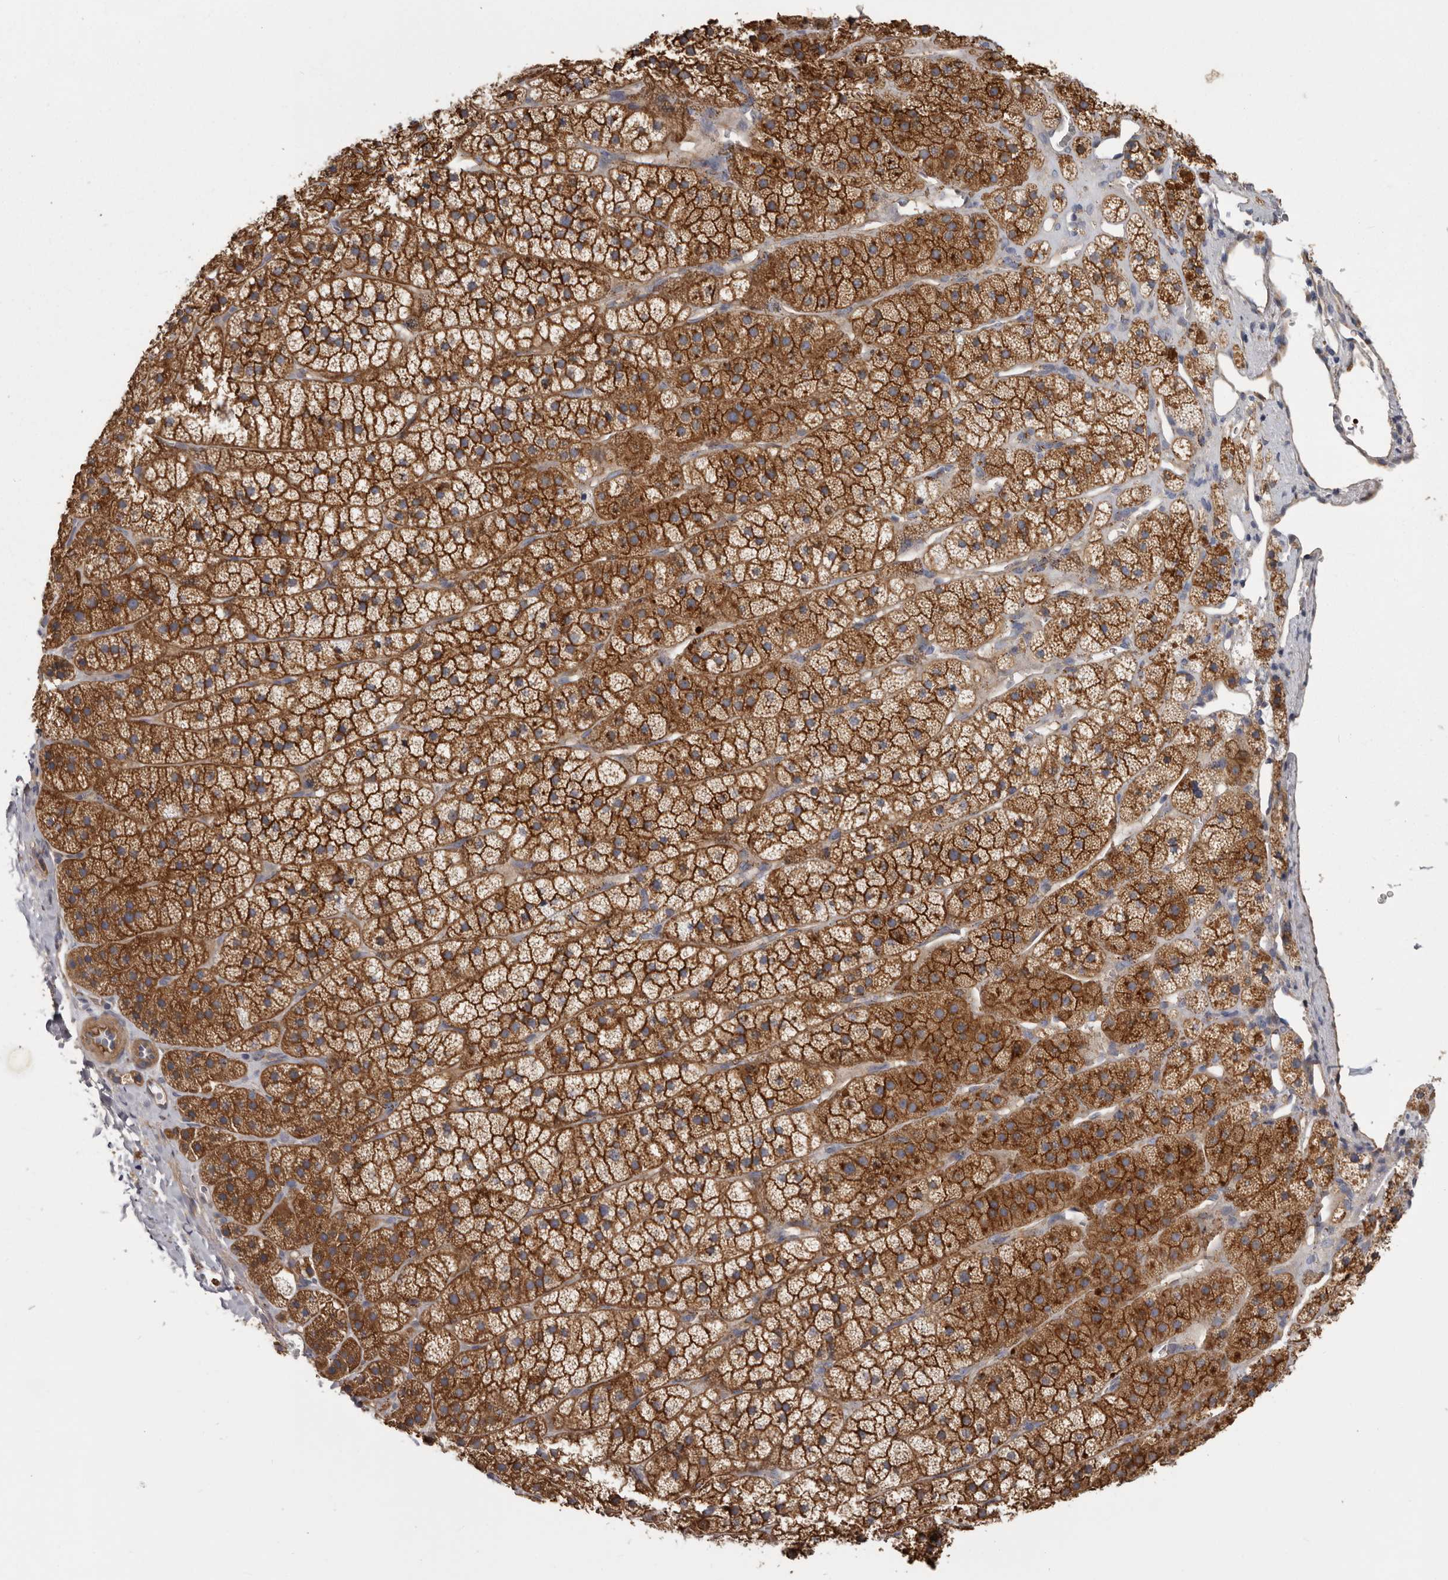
{"staining": {"intensity": "strong", "quantity": ">75%", "location": "cytoplasmic/membranous"}, "tissue": "adrenal gland", "cell_type": "Glandular cells", "image_type": "normal", "snomed": [{"axis": "morphology", "description": "Normal tissue, NOS"}, {"axis": "topography", "description": "Adrenal gland"}], "caption": "High-magnification brightfield microscopy of benign adrenal gland stained with DAB (brown) and counterstained with hematoxylin (blue). glandular cells exhibit strong cytoplasmic/membranous expression is appreciated in approximately>75% of cells. The protein of interest is shown in brown color, while the nuclei are stained blue.", "gene": "ENAH", "patient": {"sex": "female", "age": 44}}